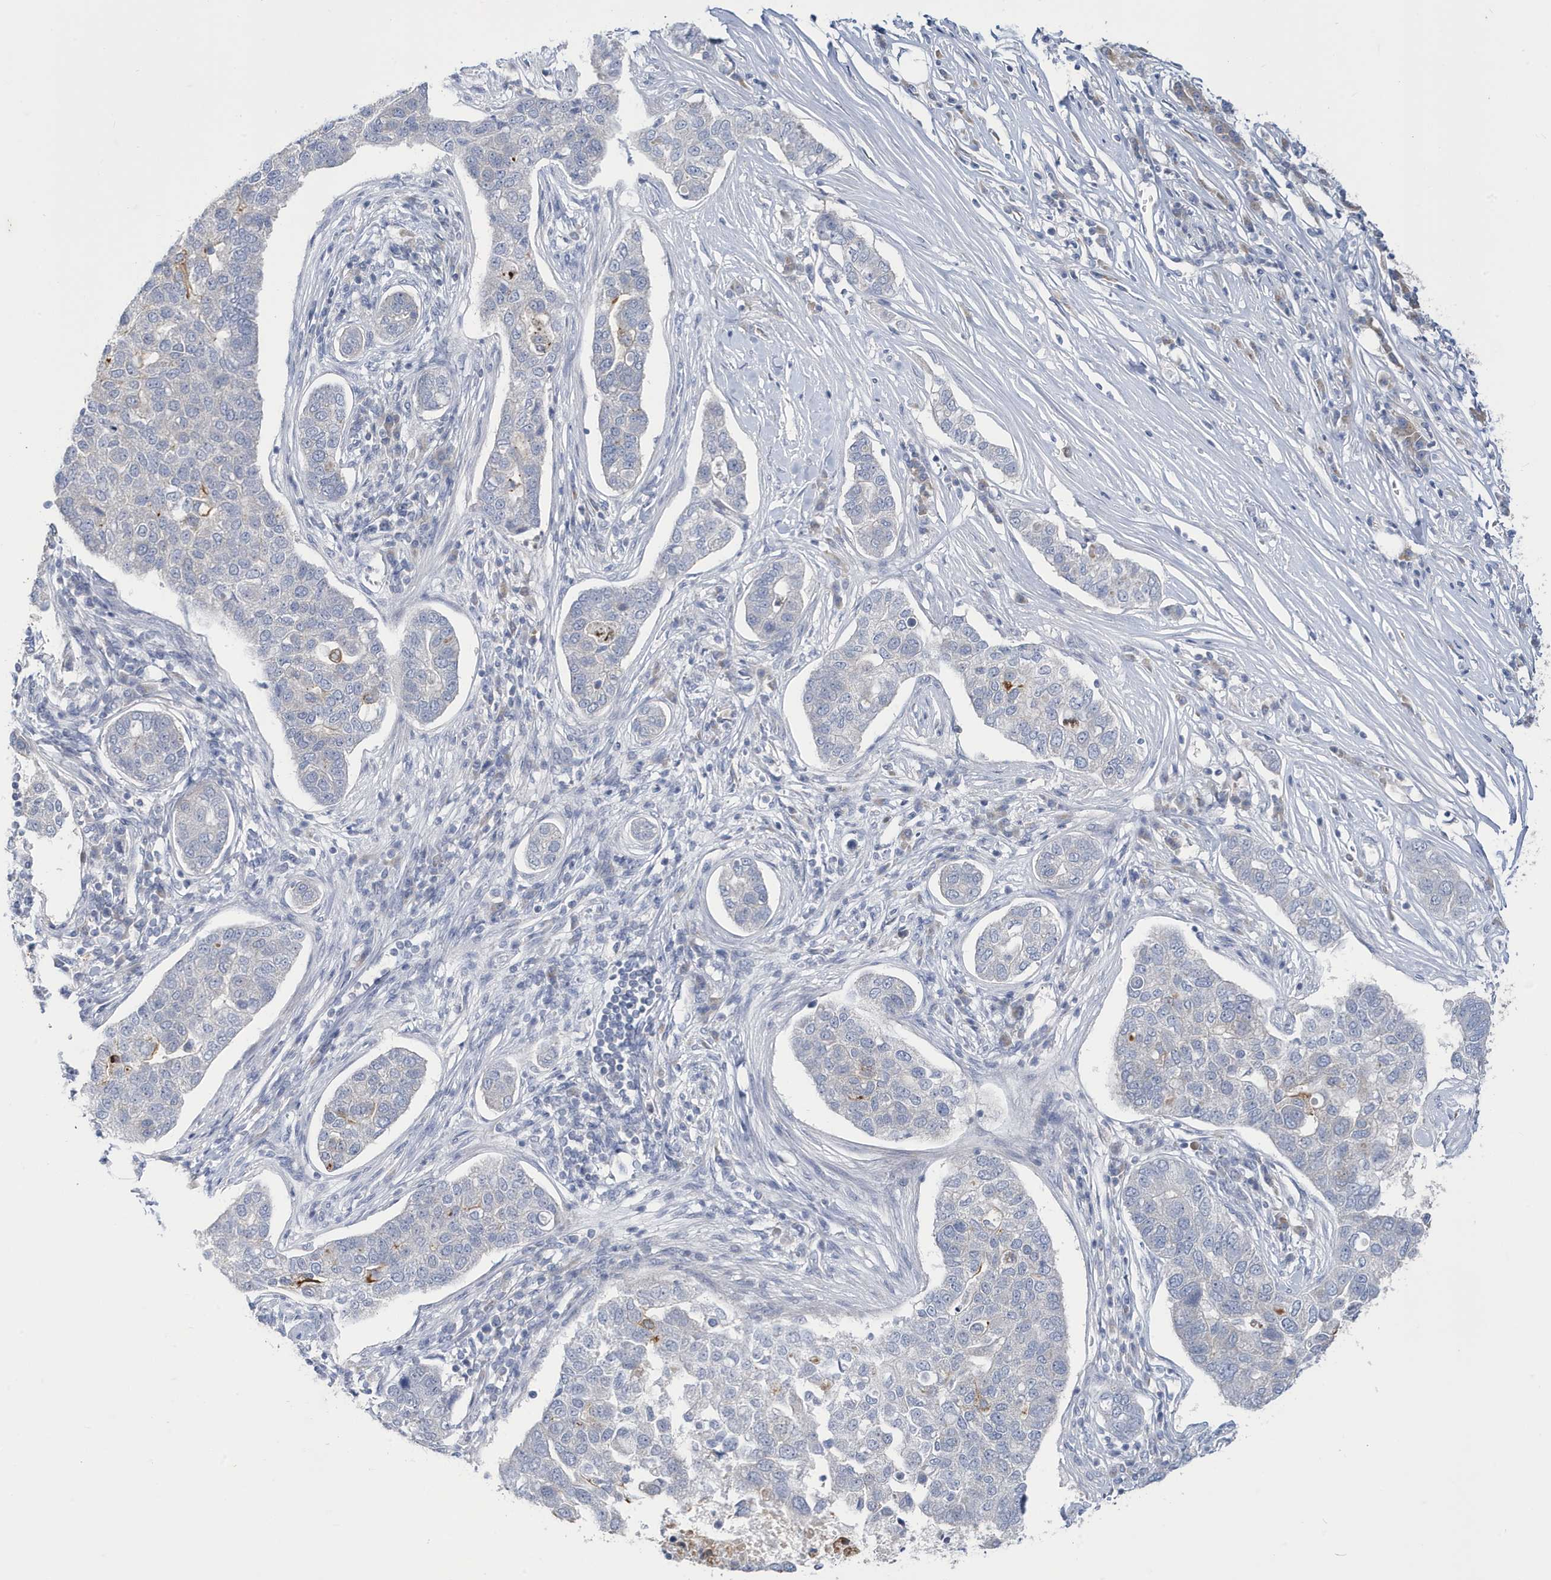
{"staining": {"intensity": "negative", "quantity": "none", "location": "none"}, "tissue": "pancreatic cancer", "cell_type": "Tumor cells", "image_type": "cancer", "snomed": [{"axis": "morphology", "description": "Adenocarcinoma, NOS"}, {"axis": "topography", "description": "Pancreas"}], "caption": "Immunohistochemical staining of pancreatic adenocarcinoma exhibits no significant positivity in tumor cells.", "gene": "ZNF654", "patient": {"sex": "female", "age": 61}}